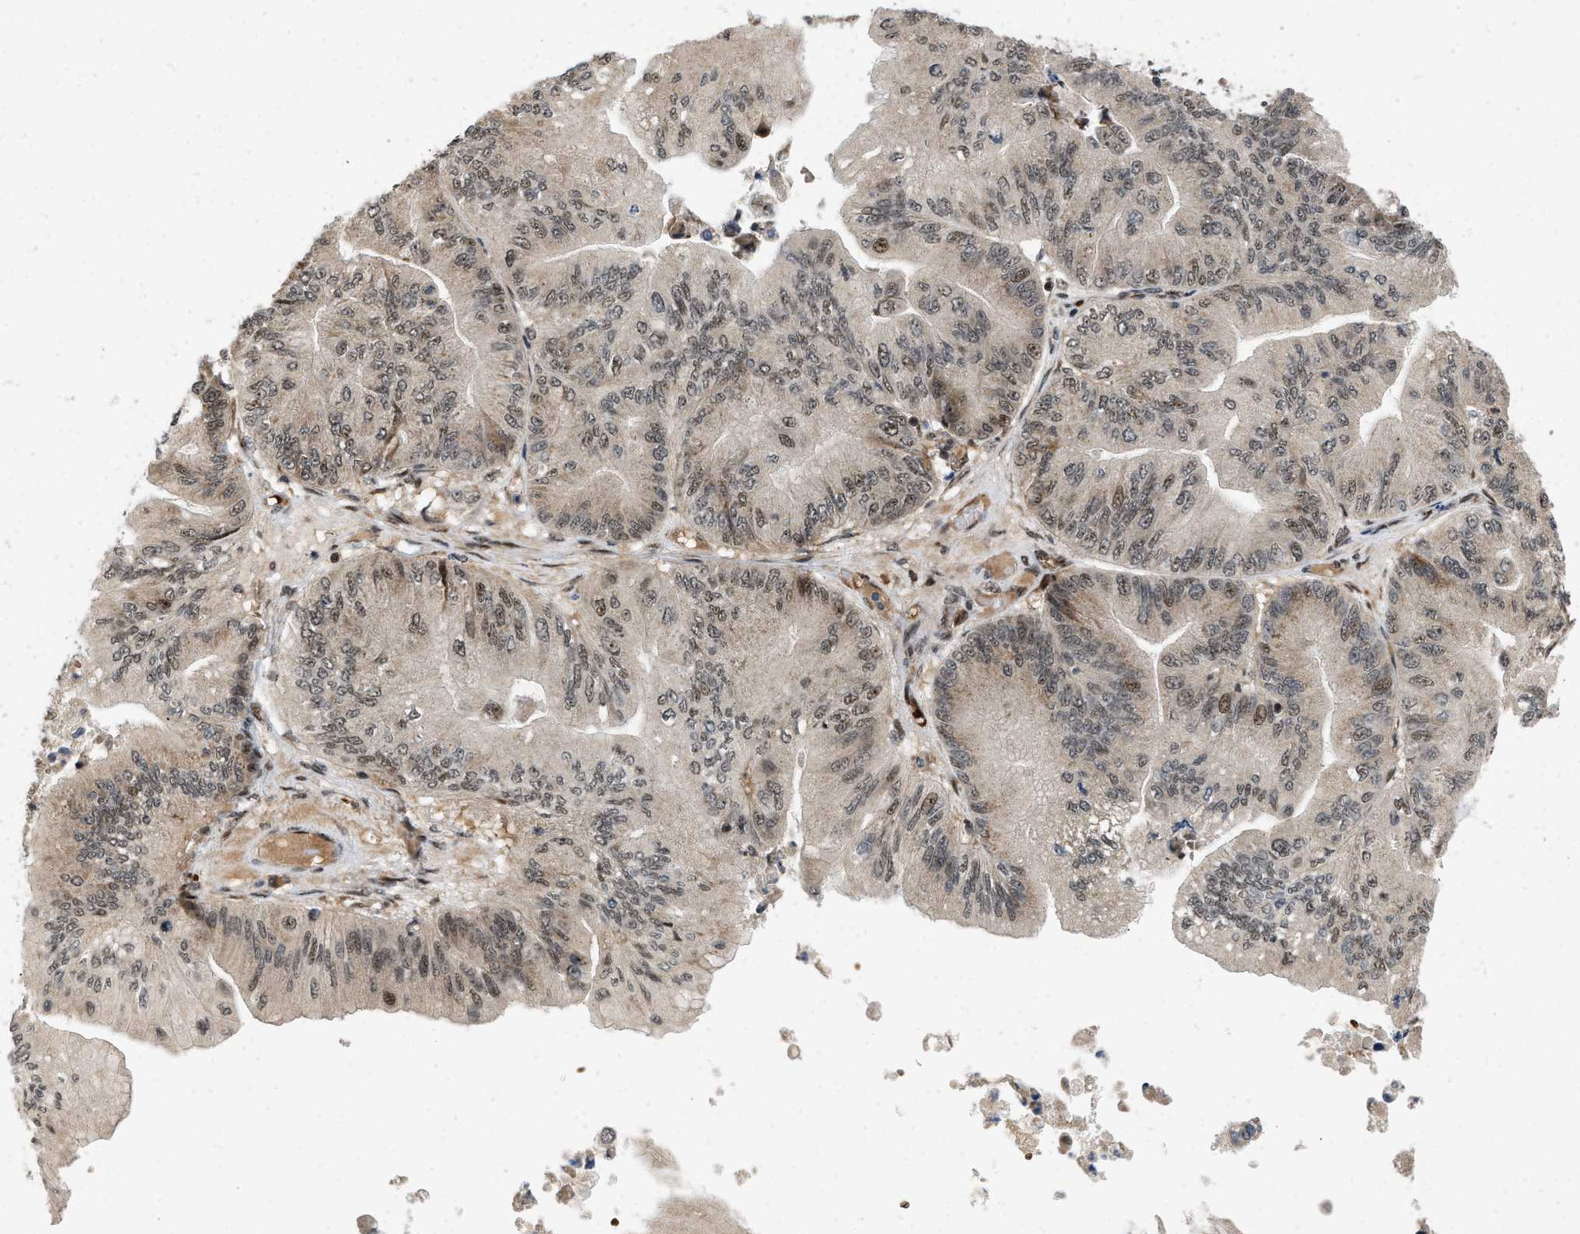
{"staining": {"intensity": "moderate", "quantity": ">75%", "location": "nuclear"}, "tissue": "ovarian cancer", "cell_type": "Tumor cells", "image_type": "cancer", "snomed": [{"axis": "morphology", "description": "Cystadenocarcinoma, mucinous, NOS"}, {"axis": "topography", "description": "Ovary"}], "caption": "An image showing moderate nuclear staining in about >75% of tumor cells in ovarian mucinous cystadenocarcinoma, as visualized by brown immunohistochemical staining.", "gene": "ANKRD11", "patient": {"sex": "female", "age": 61}}